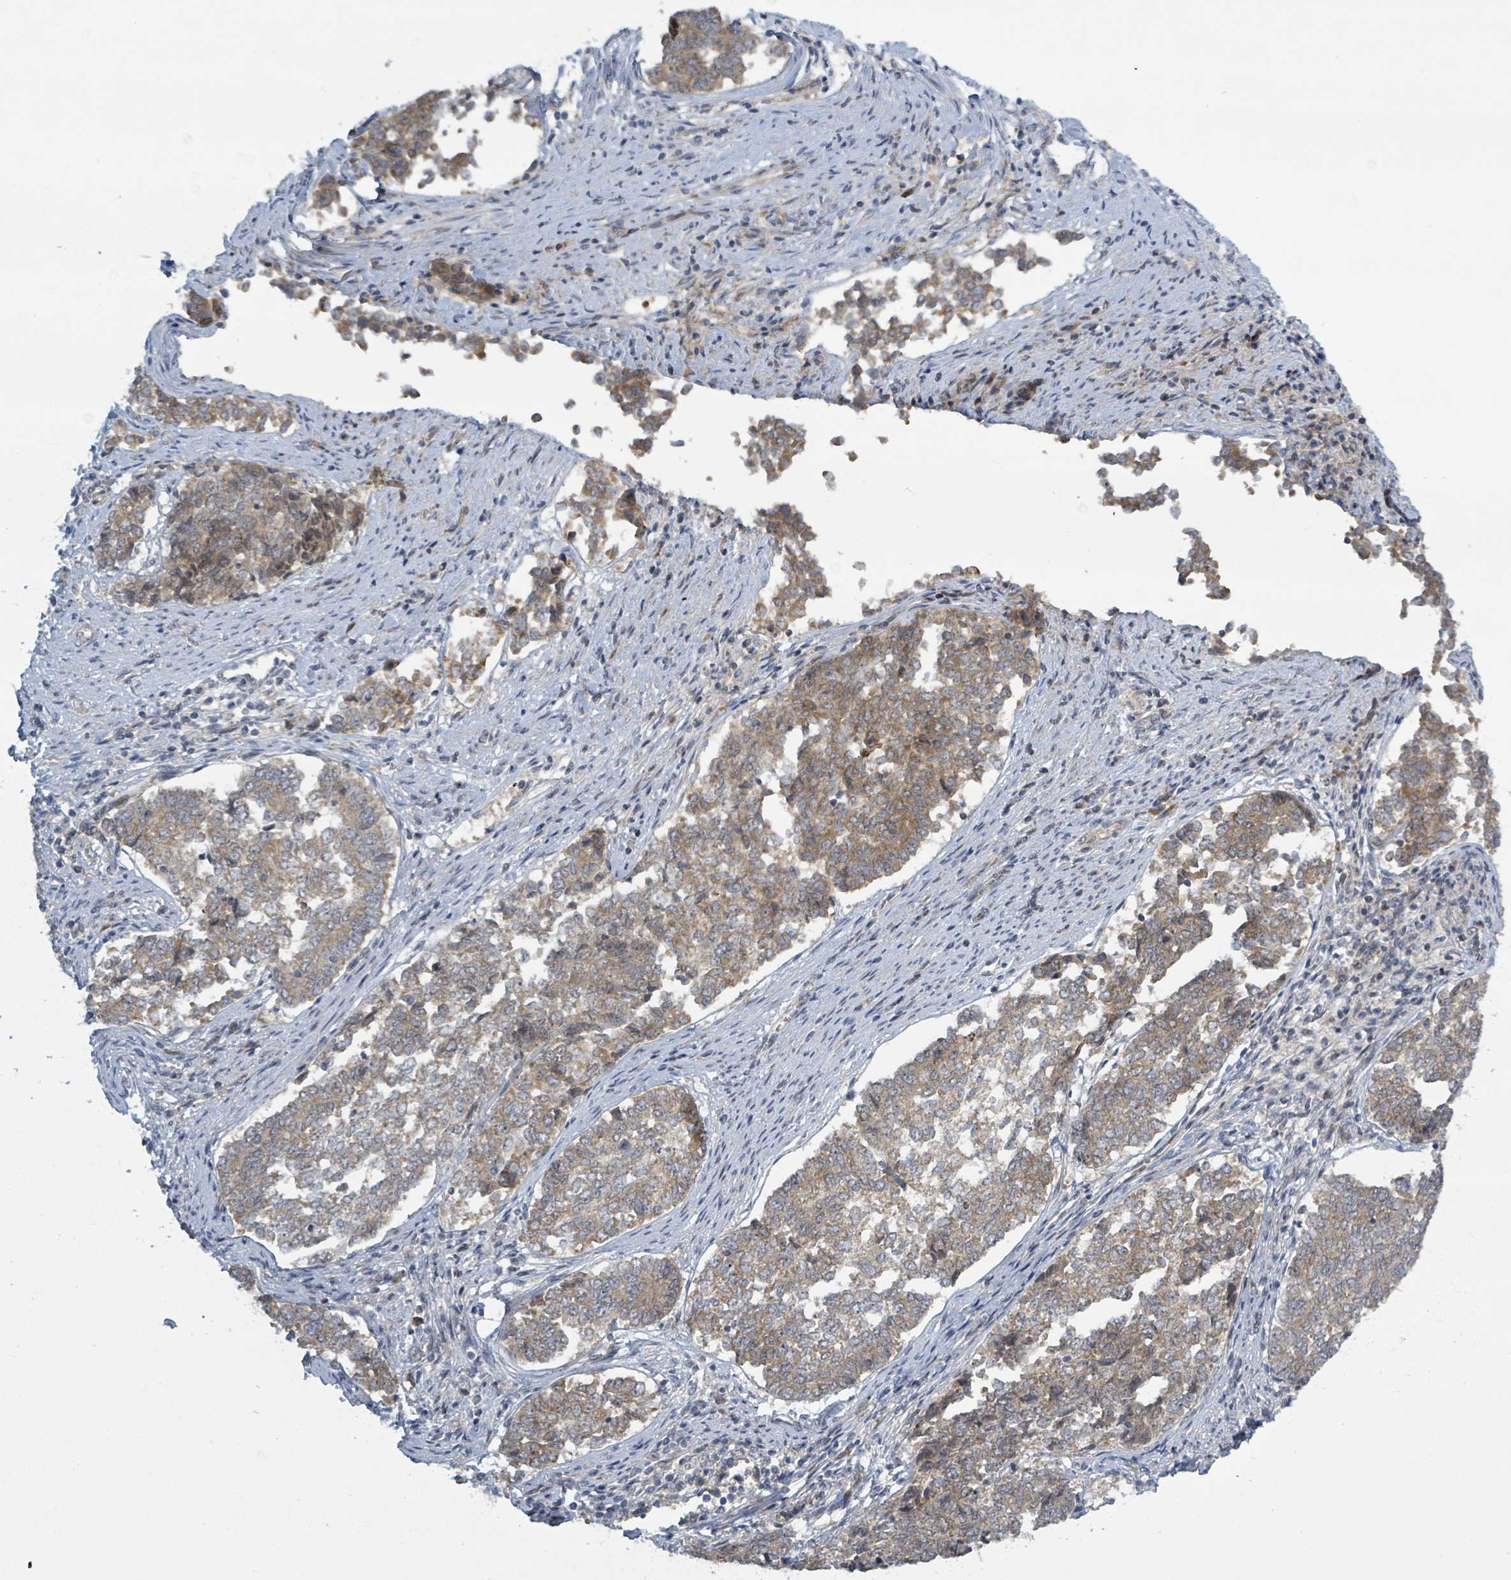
{"staining": {"intensity": "moderate", "quantity": ">75%", "location": "cytoplasmic/membranous"}, "tissue": "endometrial cancer", "cell_type": "Tumor cells", "image_type": "cancer", "snomed": [{"axis": "morphology", "description": "Adenocarcinoma, NOS"}, {"axis": "topography", "description": "Endometrium"}], "caption": "A medium amount of moderate cytoplasmic/membranous expression is appreciated in approximately >75% of tumor cells in endometrial cancer (adenocarcinoma) tissue.", "gene": "RPL32", "patient": {"sex": "female", "age": 80}}